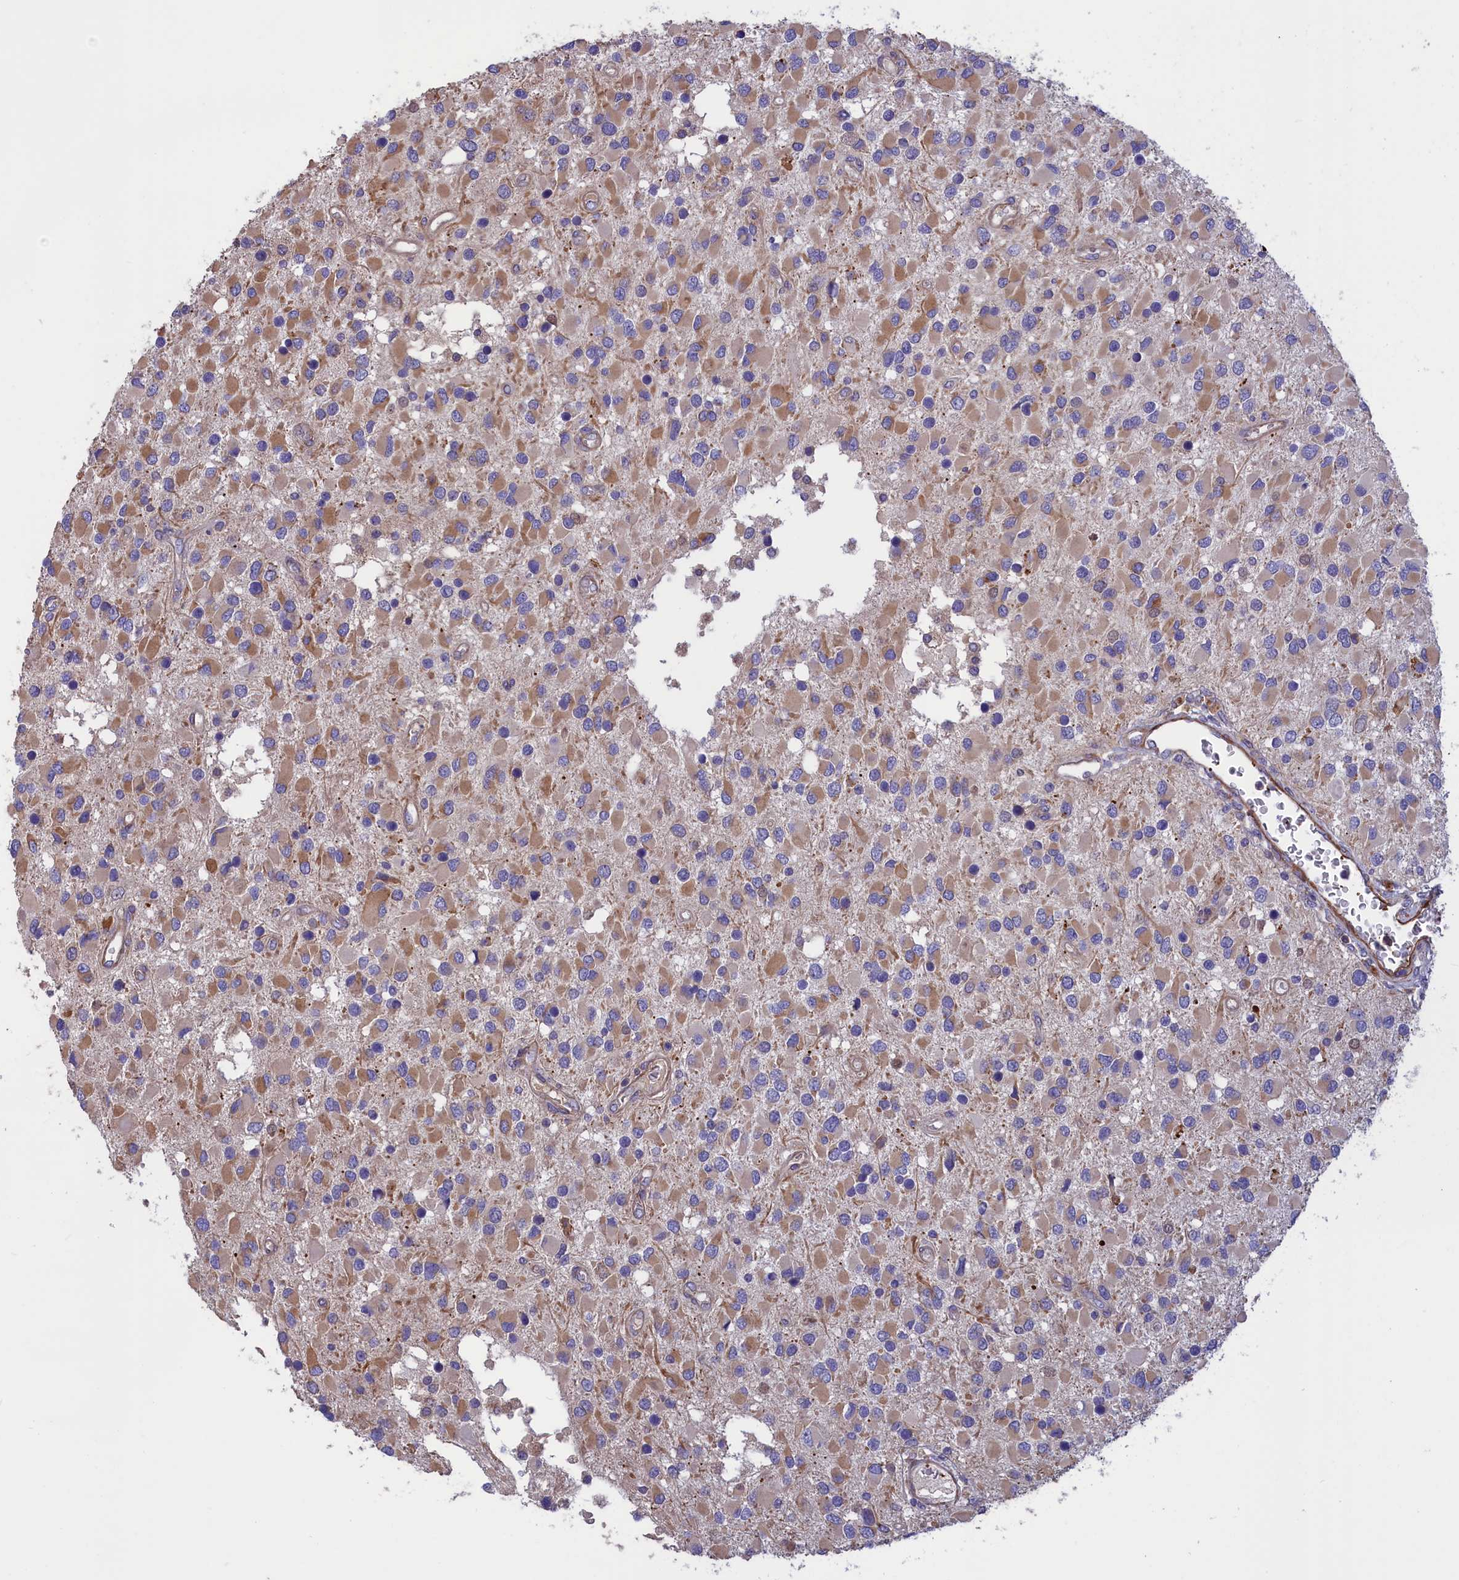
{"staining": {"intensity": "moderate", "quantity": "25%-75%", "location": "cytoplasmic/membranous"}, "tissue": "glioma", "cell_type": "Tumor cells", "image_type": "cancer", "snomed": [{"axis": "morphology", "description": "Glioma, malignant, High grade"}, {"axis": "topography", "description": "Brain"}], "caption": "High-magnification brightfield microscopy of glioma stained with DAB (3,3'-diaminobenzidine) (brown) and counterstained with hematoxylin (blue). tumor cells exhibit moderate cytoplasmic/membranous expression is appreciated in approximately25%-75% of cells.", "gene": "AMDHD2", "patient": {"sex": "male", "age": 53}}